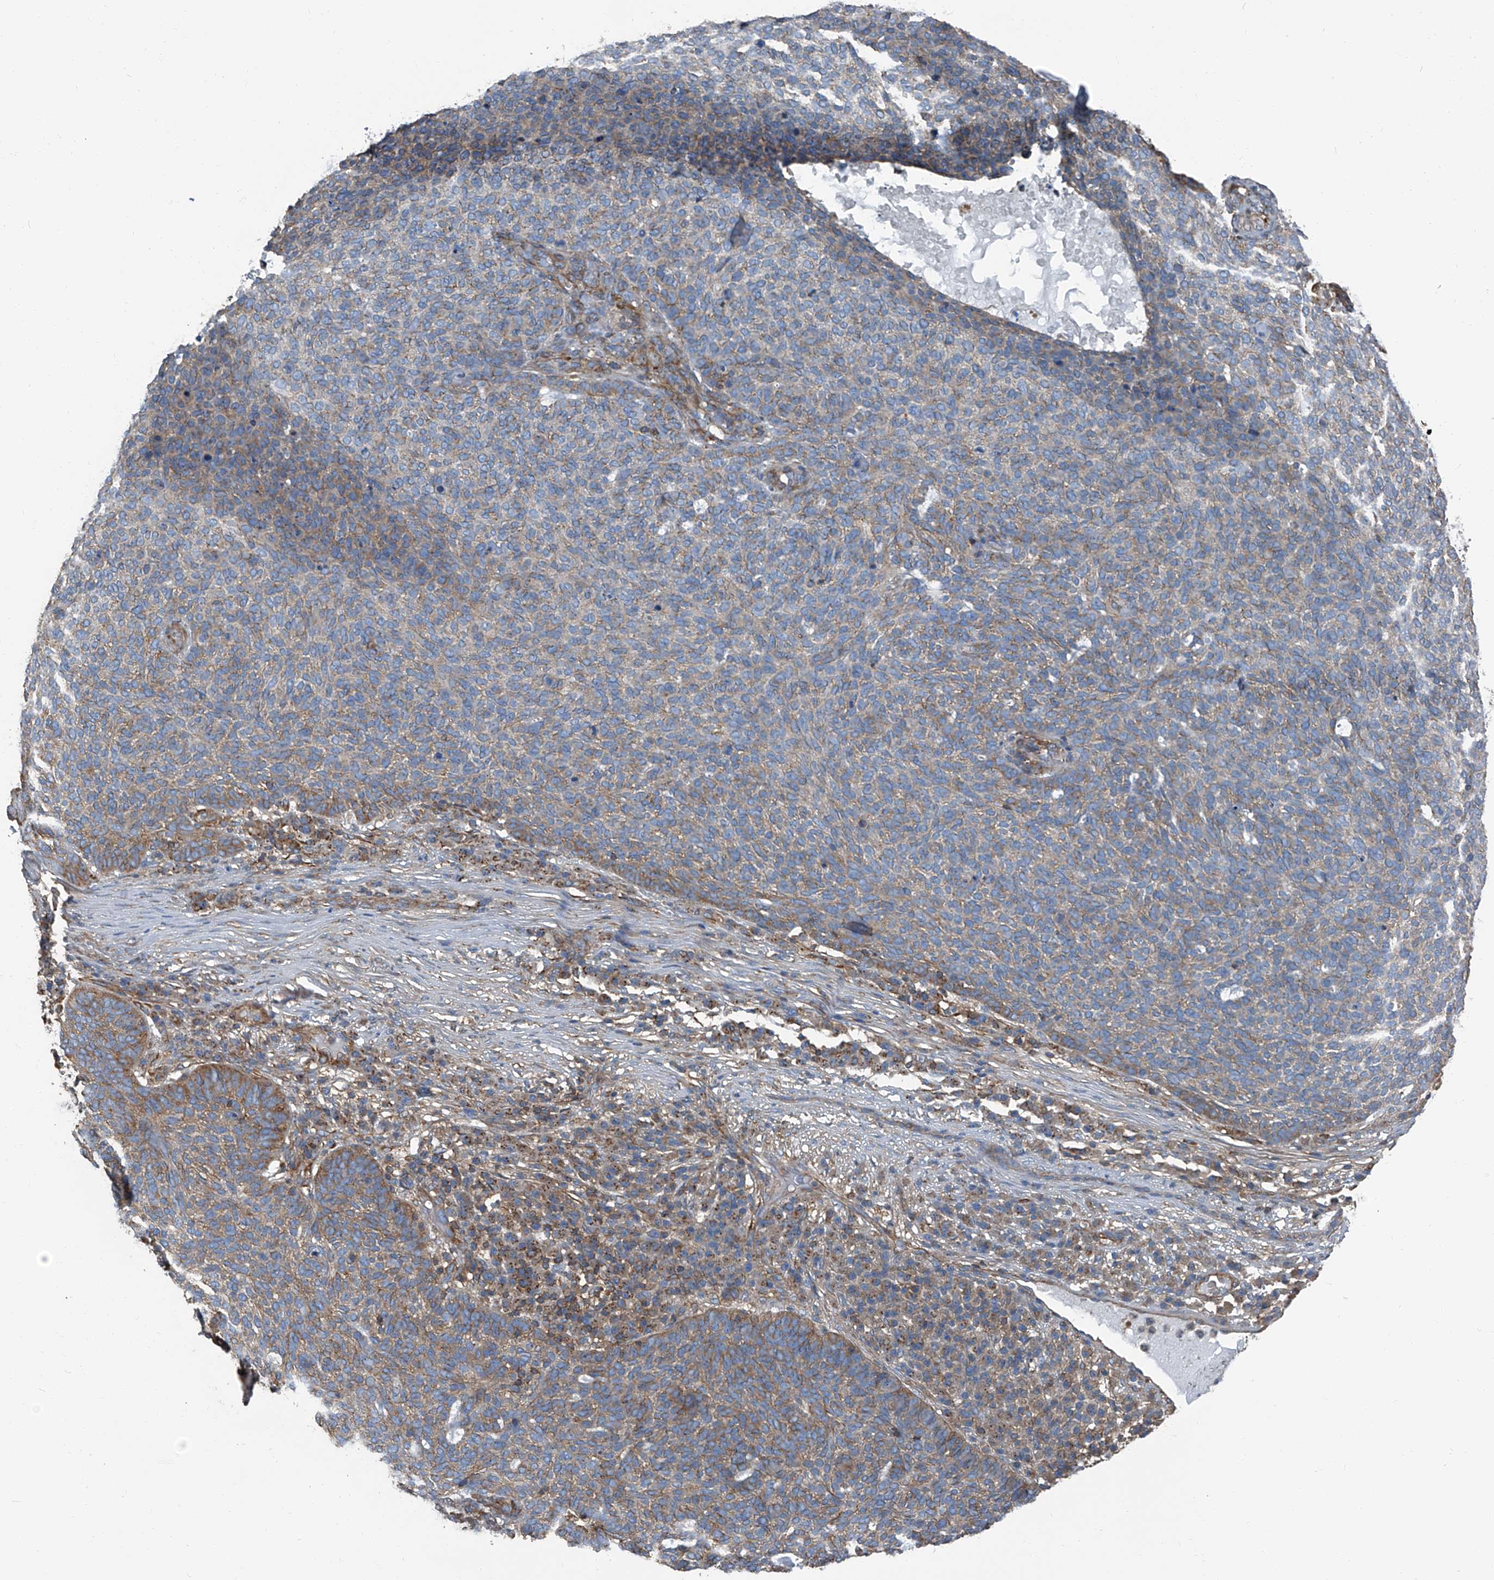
{"staining": {"intensity": "moderate", "quantity": "25%-75%", "location": "cytoplasmic/membranous"}, "tissue": "skin cancer", "cell_type": "Tumor cells", "image_type": "cancer", "snomed": [{"axis": "morphology", "description": "Squamous cell carcinoma, NOS"}, {"axis": "topography", "description": "Skin"}], "caption": "About 25%-75% of tumor cells in skin squamous cell carcinoma demonstrate moderate cytoplasmic/membranous protein positivity as visualized by brown immunohistochemical staining.", "gene": "SEPTIN7", "patient": {"sex": "female", "age": 90}}